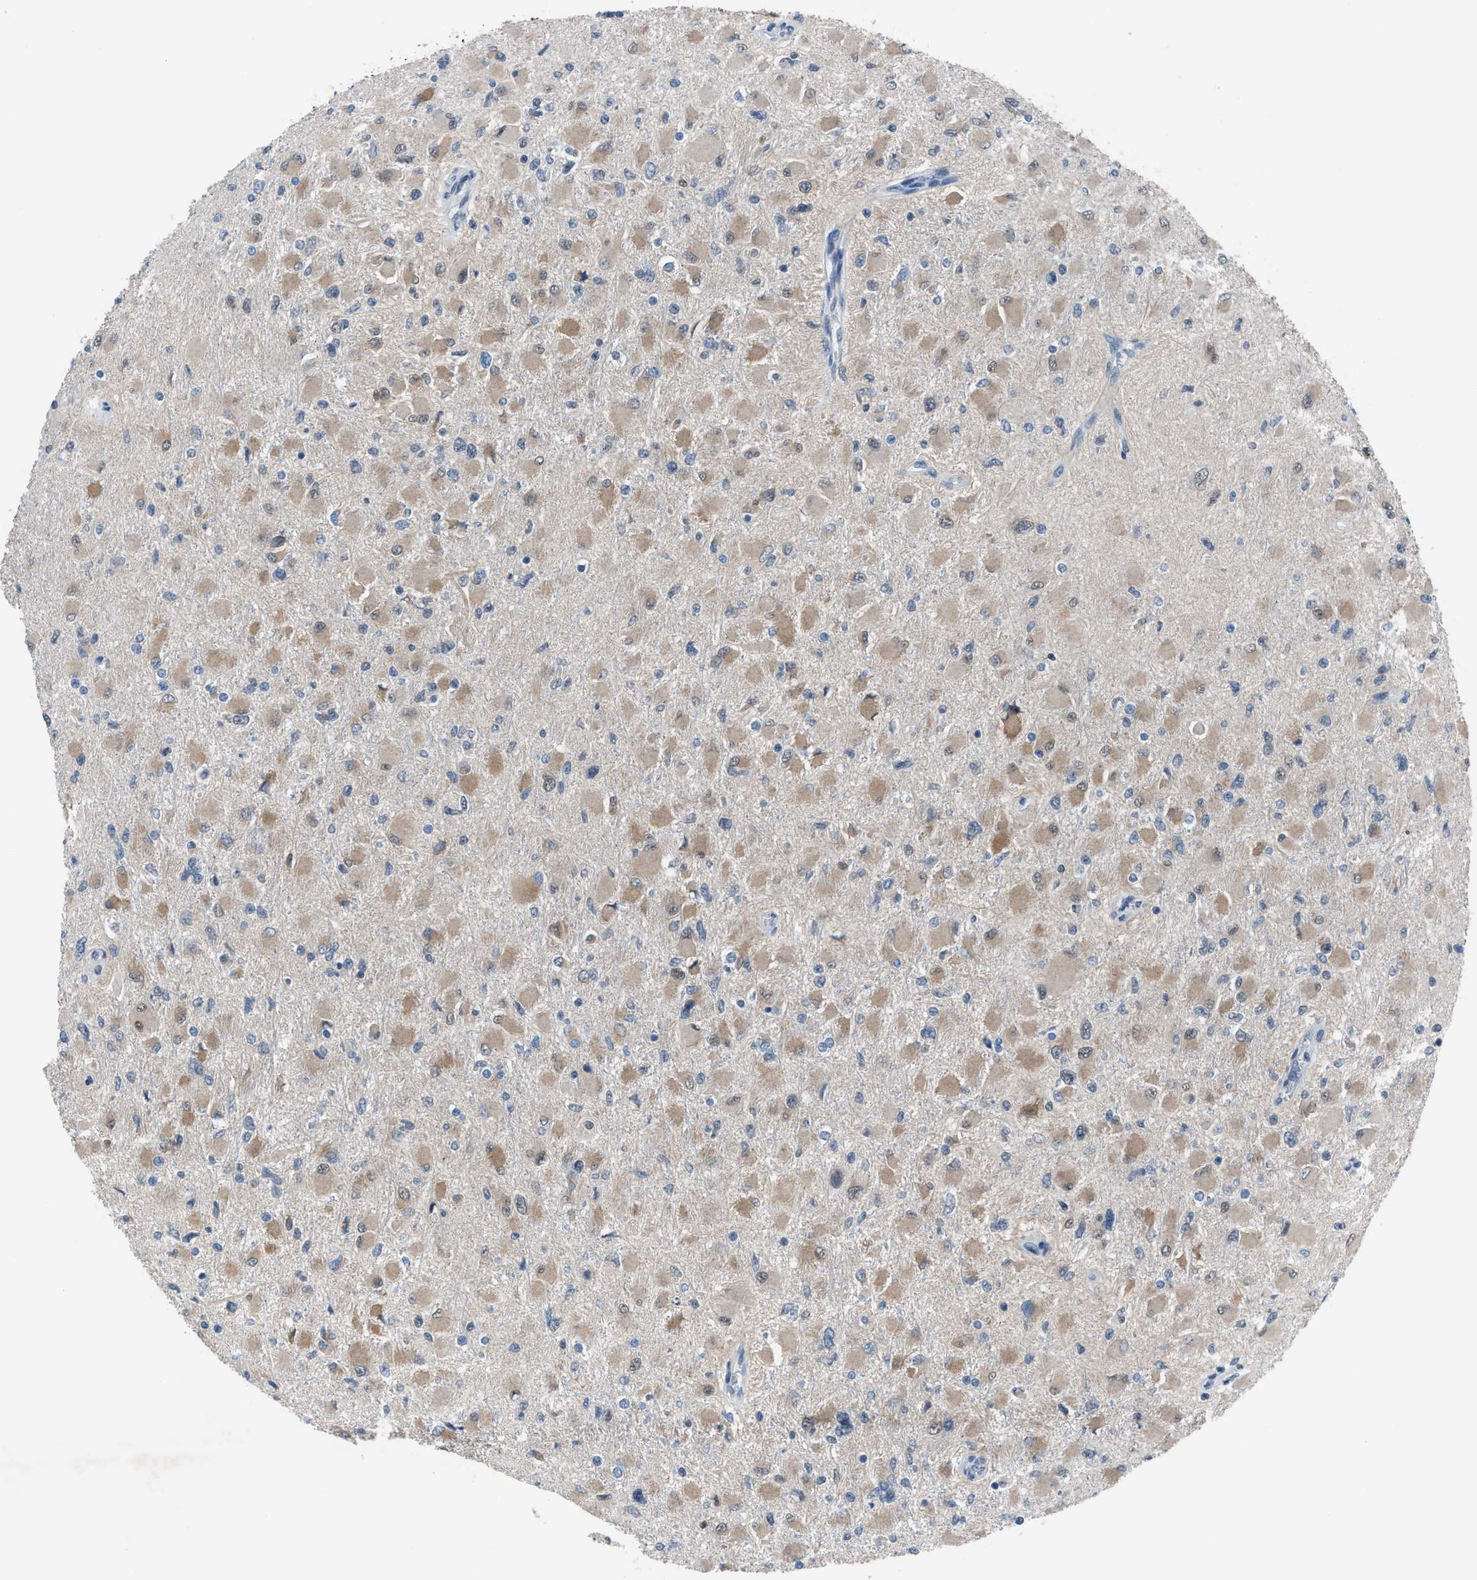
{"staining": {"intensity": "weak", "quantity": ">75%", "location": "cytoplasmic/membranous"}, "tissue": "glioma", "cell_type": "Tumor cells", "image_type": "cancer", "snomed": [{"axis": "morphology", "description": "Glioma, malignant, High grade"}, {"axis": "topography", "description": "Cerebral cortex"}], "caption": "Brown immunohistochemical staining in high-grade glioma (malignant) displays weak cytoplasmic/membranous positivity in about >75% of tumor cells. The protein of interest is stained brown, and the nuclei are stained in blue (DAB IHC with brightfield microscopy, high magnification).", "gene": "ANAPC11", "patient": {"sex": "female", "age": 36}}